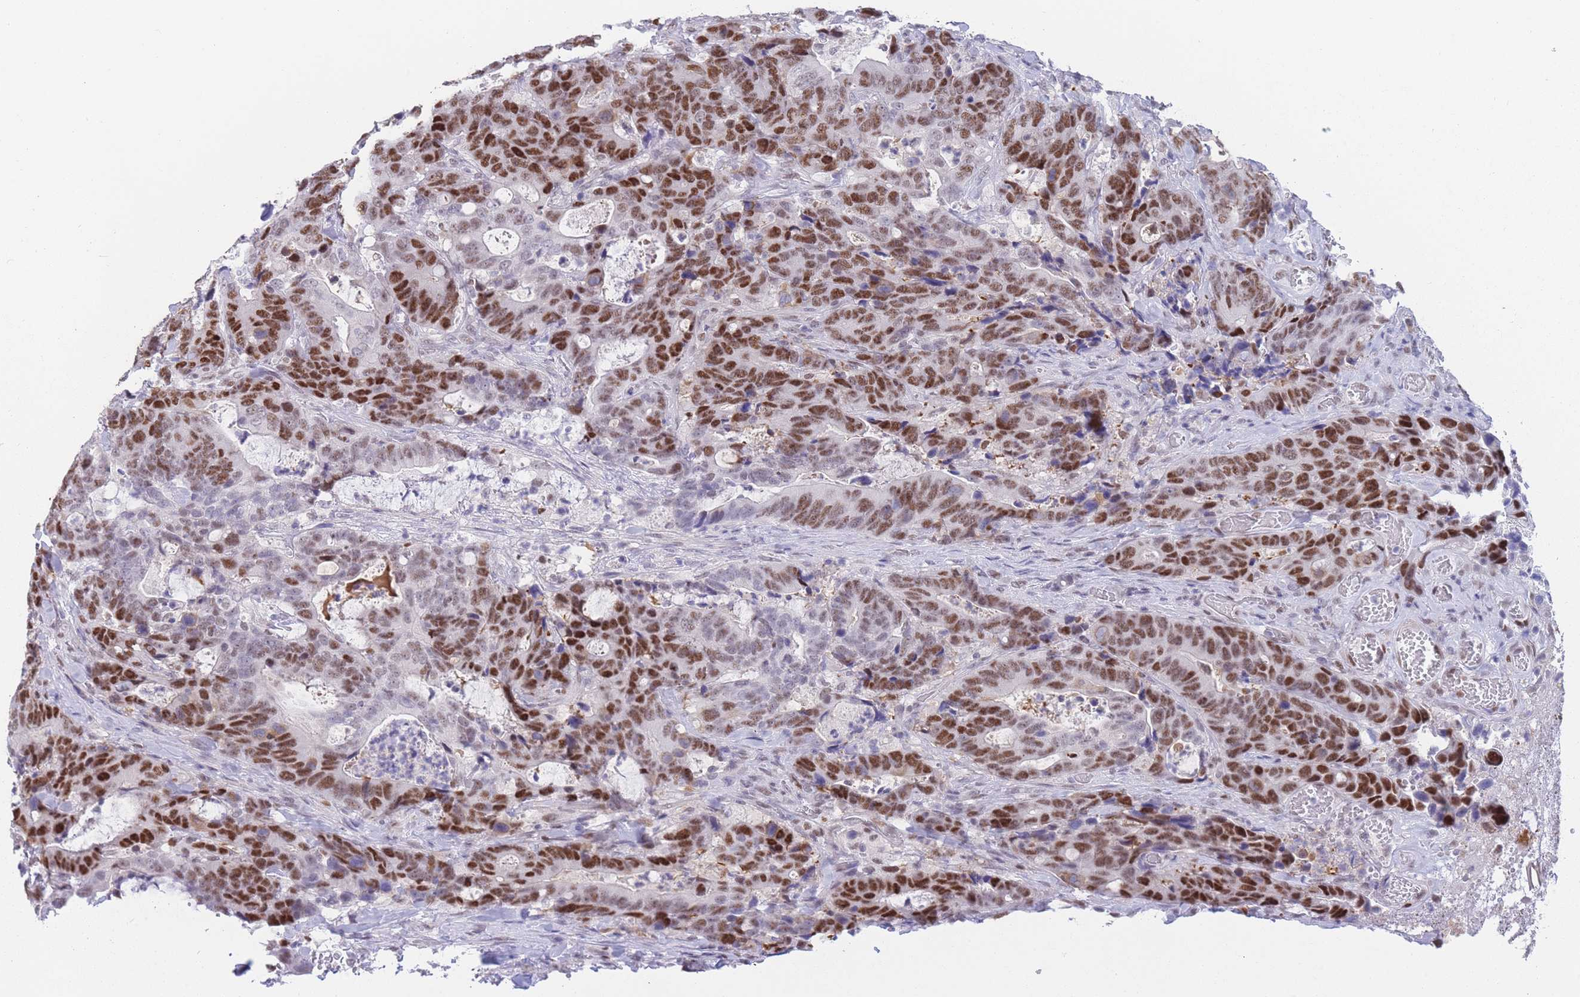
{"staining": {"intensity": "strong", "quantity": ">75%", "location": "nuclear"}, "tissue": "colorectal cancer", "cell_type": "Tumor cells", "image_type": "cancer", "snomed": [{"axis": "morphology", "description": "Adenocarcinoma, NOS"}, {"axis": "topography", "description": "Colon"}], "caption": "Protein analysis of adenocarcinoma (colorectal) tissue displays strong nuclear expression in approximately >75% of tumor cells.", "gene": "NASP", "patient": {"sex": "female", "age": 82}}